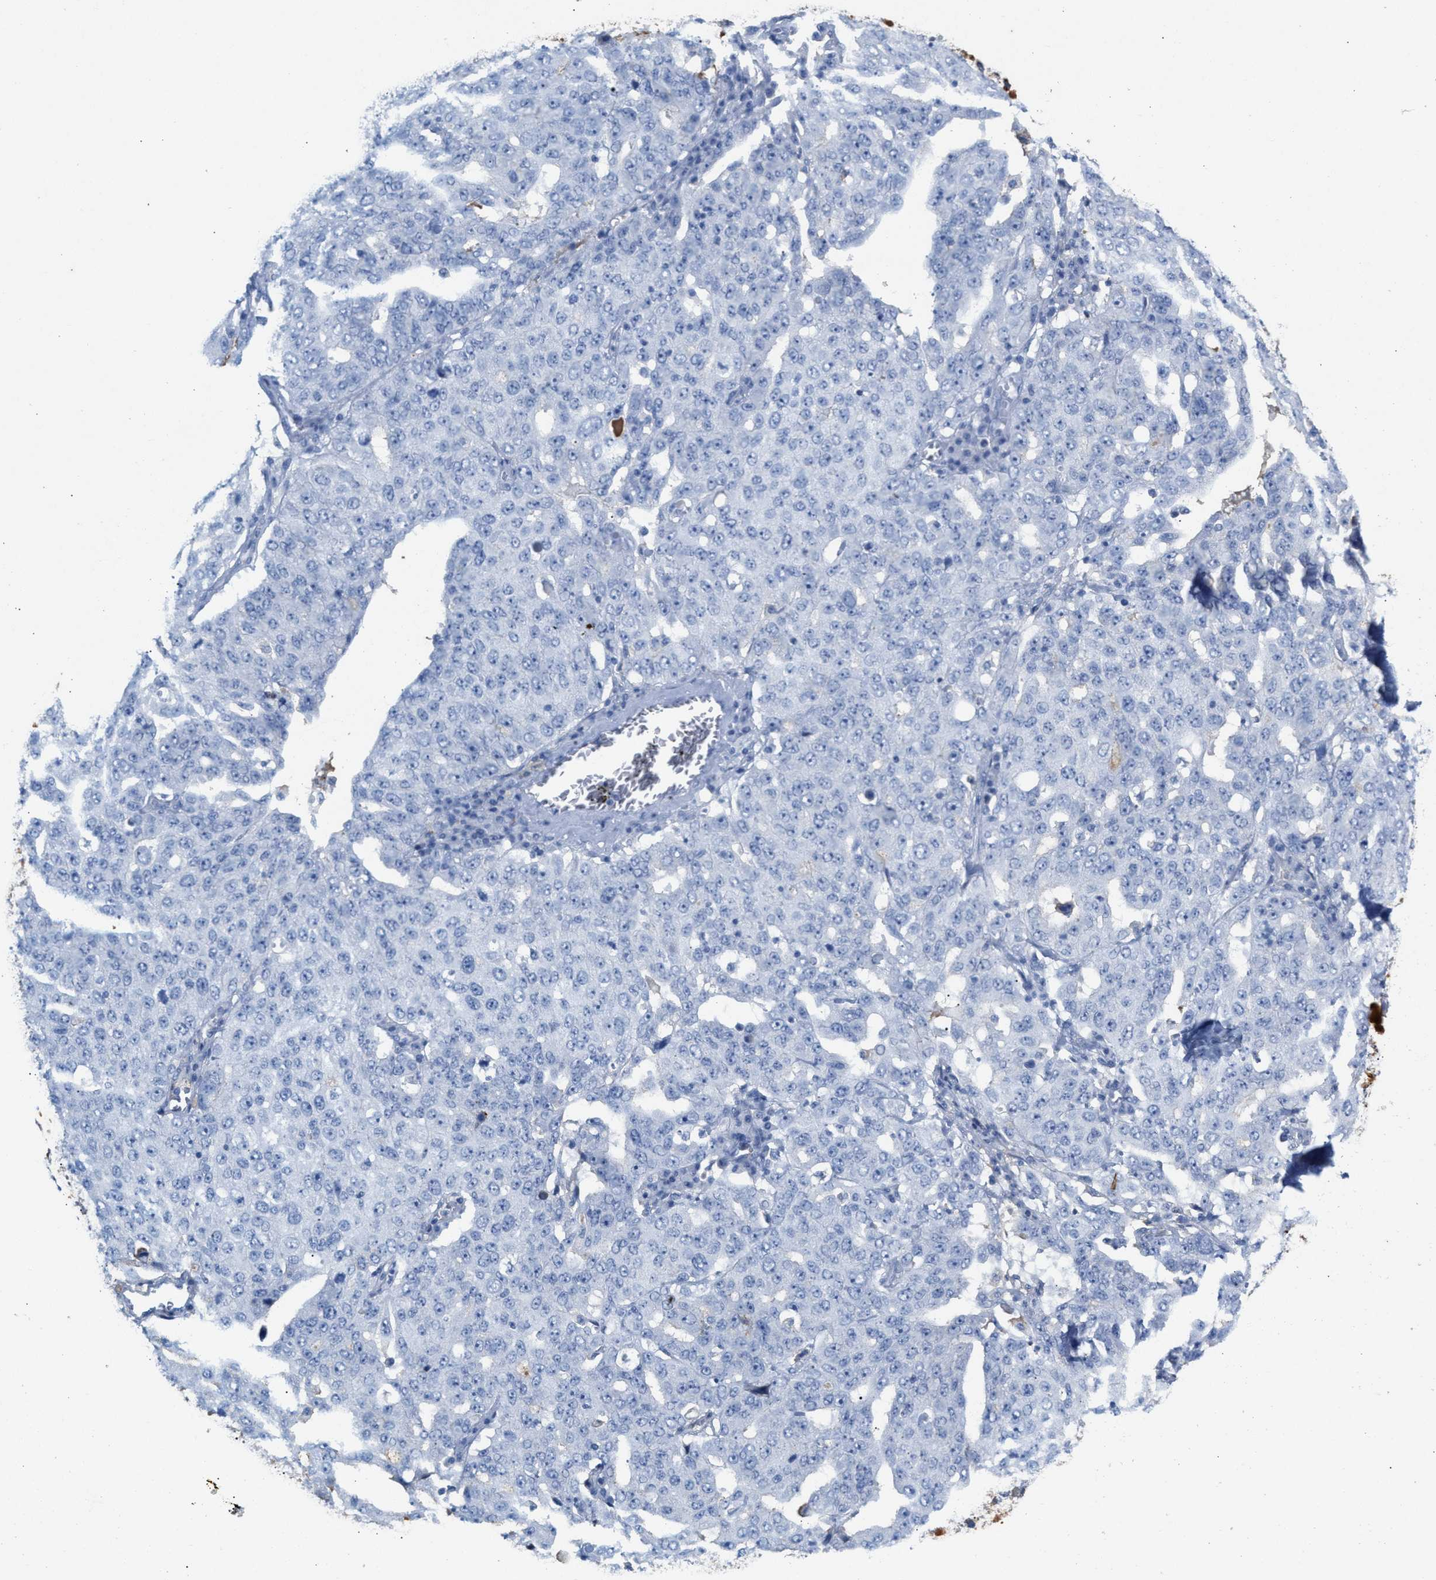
{"staining": {"intensity": "negative", "quantity": "none", "location": "none"}, "tissue": "ovarian cancer", "cell_type": "Tumor cells", "image_type": "cancer", "snomed": [{"axis": "morphology", "description": "Carcinoma, endometroid"}, {"axis": "topography", "description": "Ovary"}], "caption": "Human endometroid carcinoma (ovarian) stained for a protein using immunohistochemistry (IHC) shows no expression in tumor cells.", "gene": "APOH", "patient": {"sex": "female", "age": 62}}